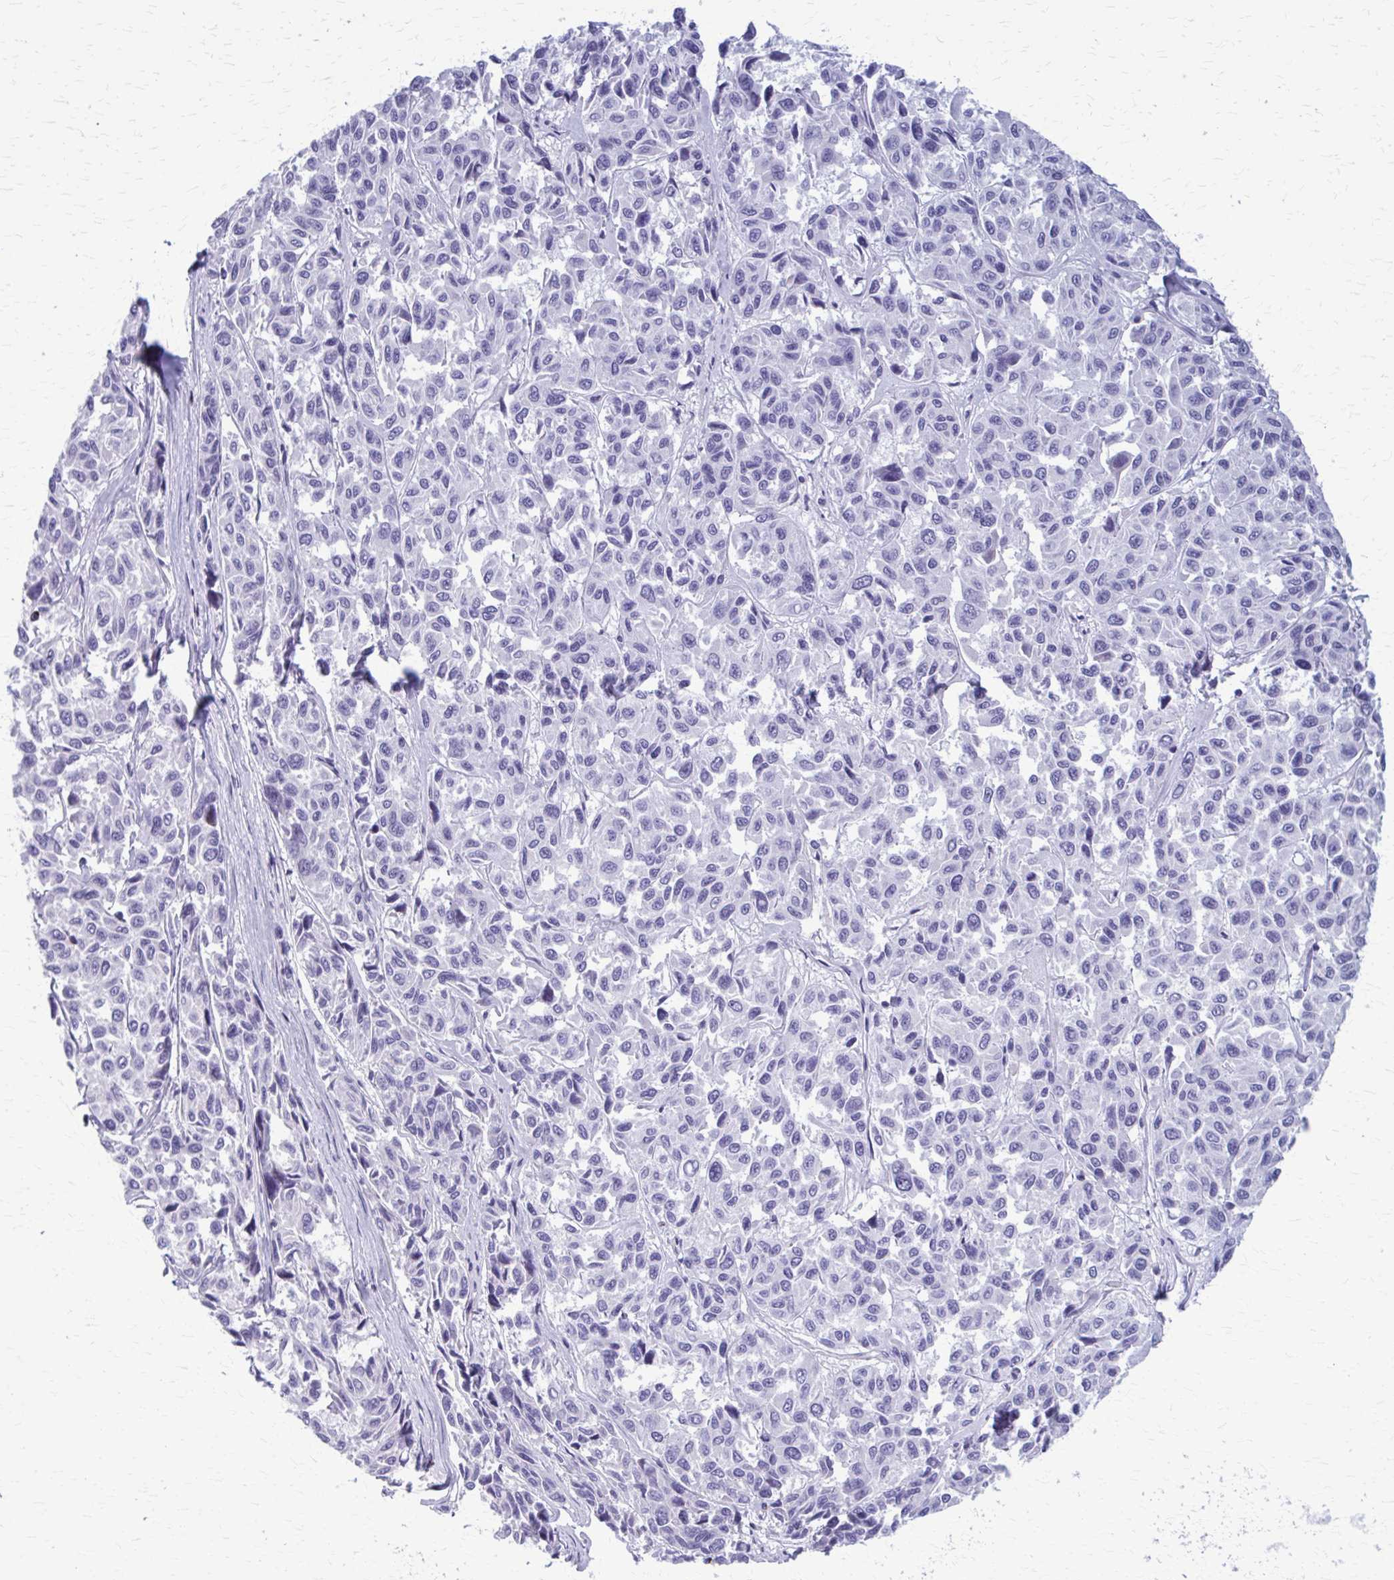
{"staining": {"intensity": "negative", "quantity": "none", "location": "none"}, "tissue": "melanoma", "cell_type": "Tumor cells", "image_type": "cancer", "snomed": [{"axis": "morphology", "description": "Malignant melanoma, NOS"}, {"axis": "topography", "description": "Skin"}], "caption": "Human malignant melanoma stained for a protein using immunohistochemistry displays no expression in tumor cells.", "gene": "PEDS1", "patient": {"sex": "female", "age": 66}}